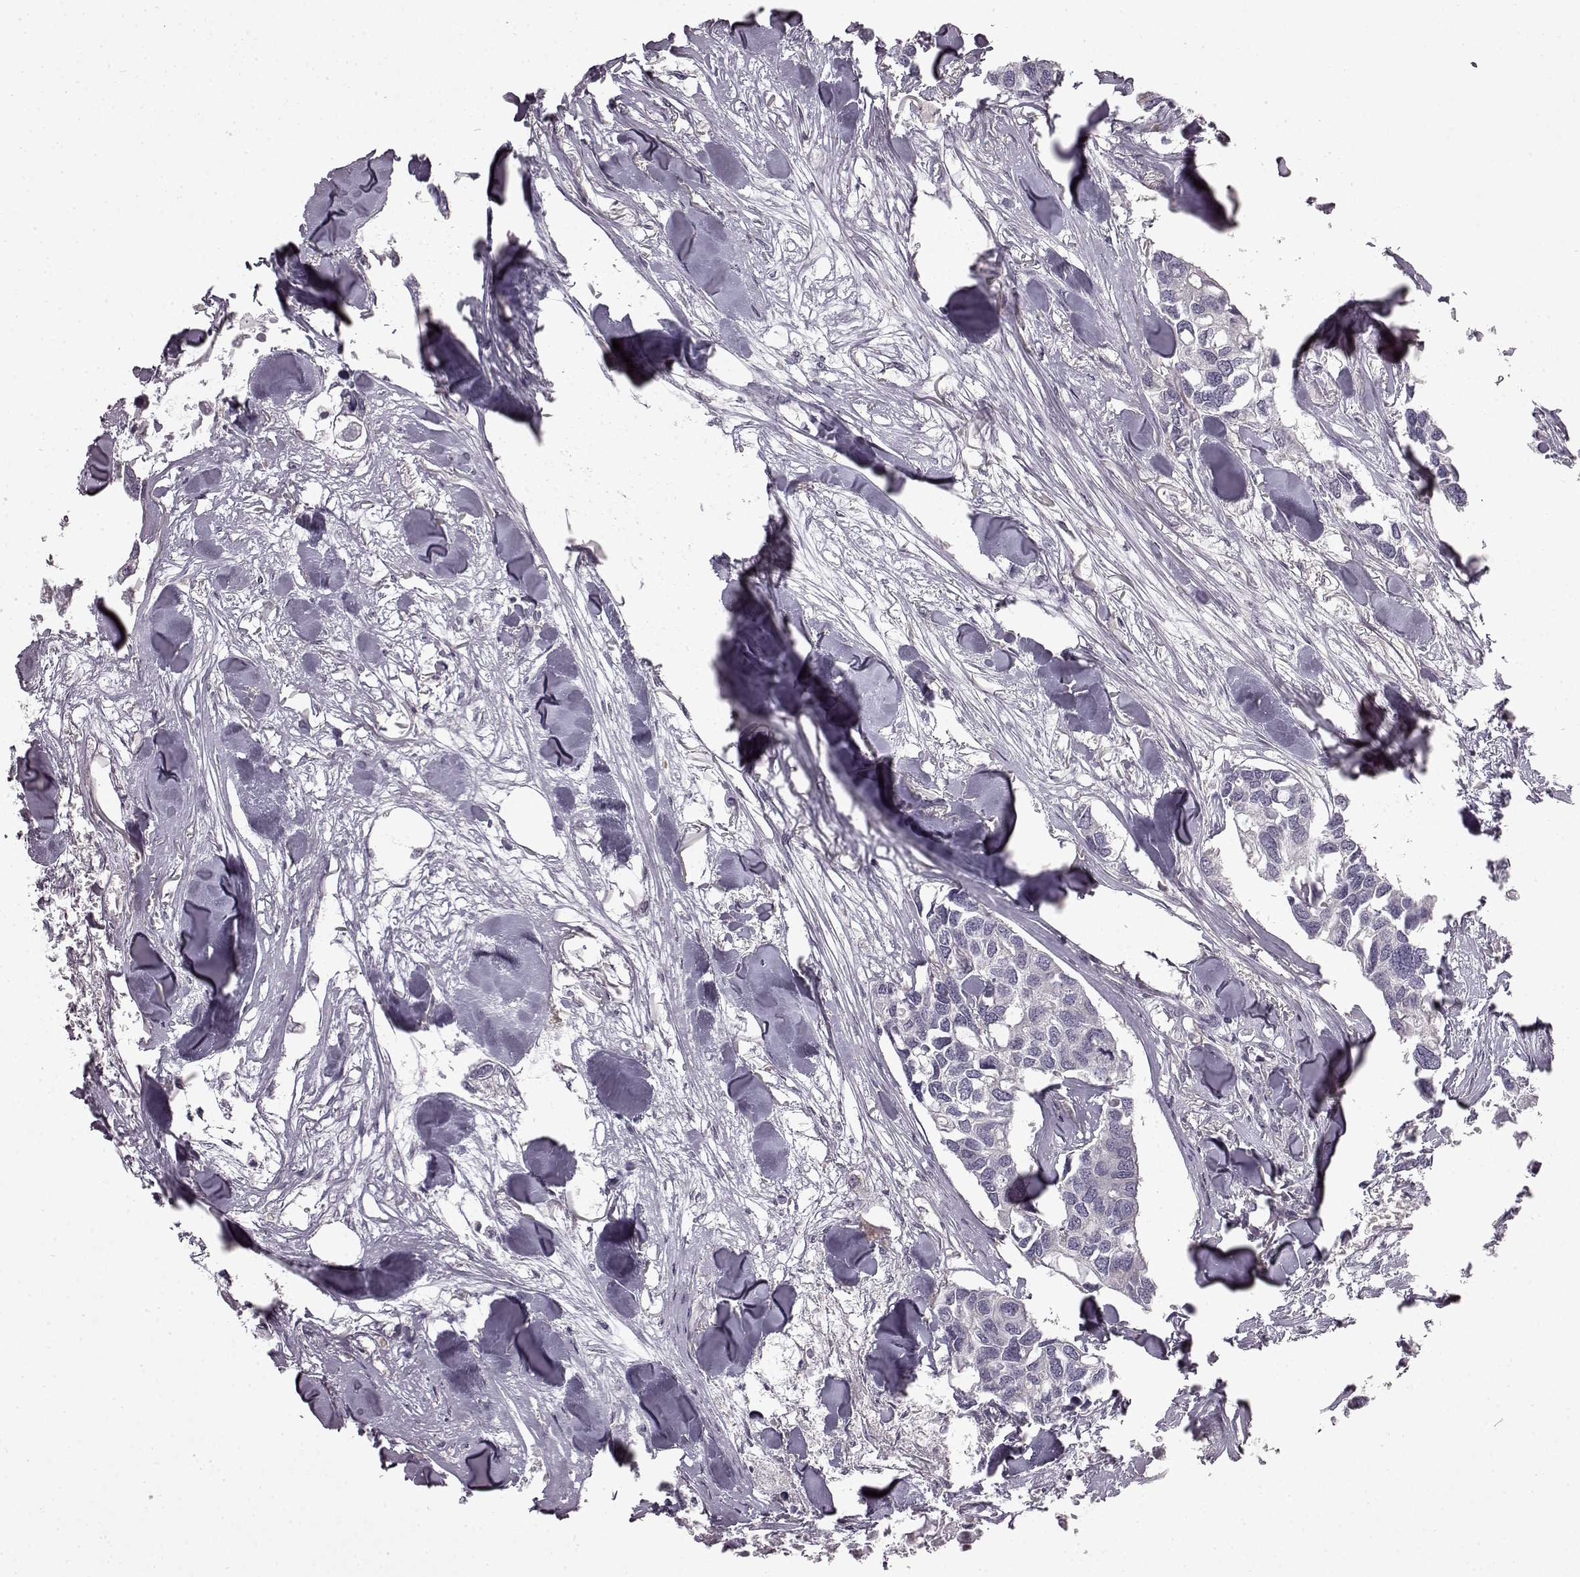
{"staining": {"intensity": "negative", "quantity": "none", "location": "none"}, "tissue": "breast cancer", "cell_type": "Tumor cells", "image_type": "cancer", "snomed": [{"axis": "morphology", "description": "Duct carcinoma"}, {"axis": "topography", "description": "Breast"}], "caption": "Micrograph shows no significant protein positivity in tumor cells of intraductal carcinoma (breast).", "gene": "B3GNT6", "patient": {"sex": "female", "age": 83}}